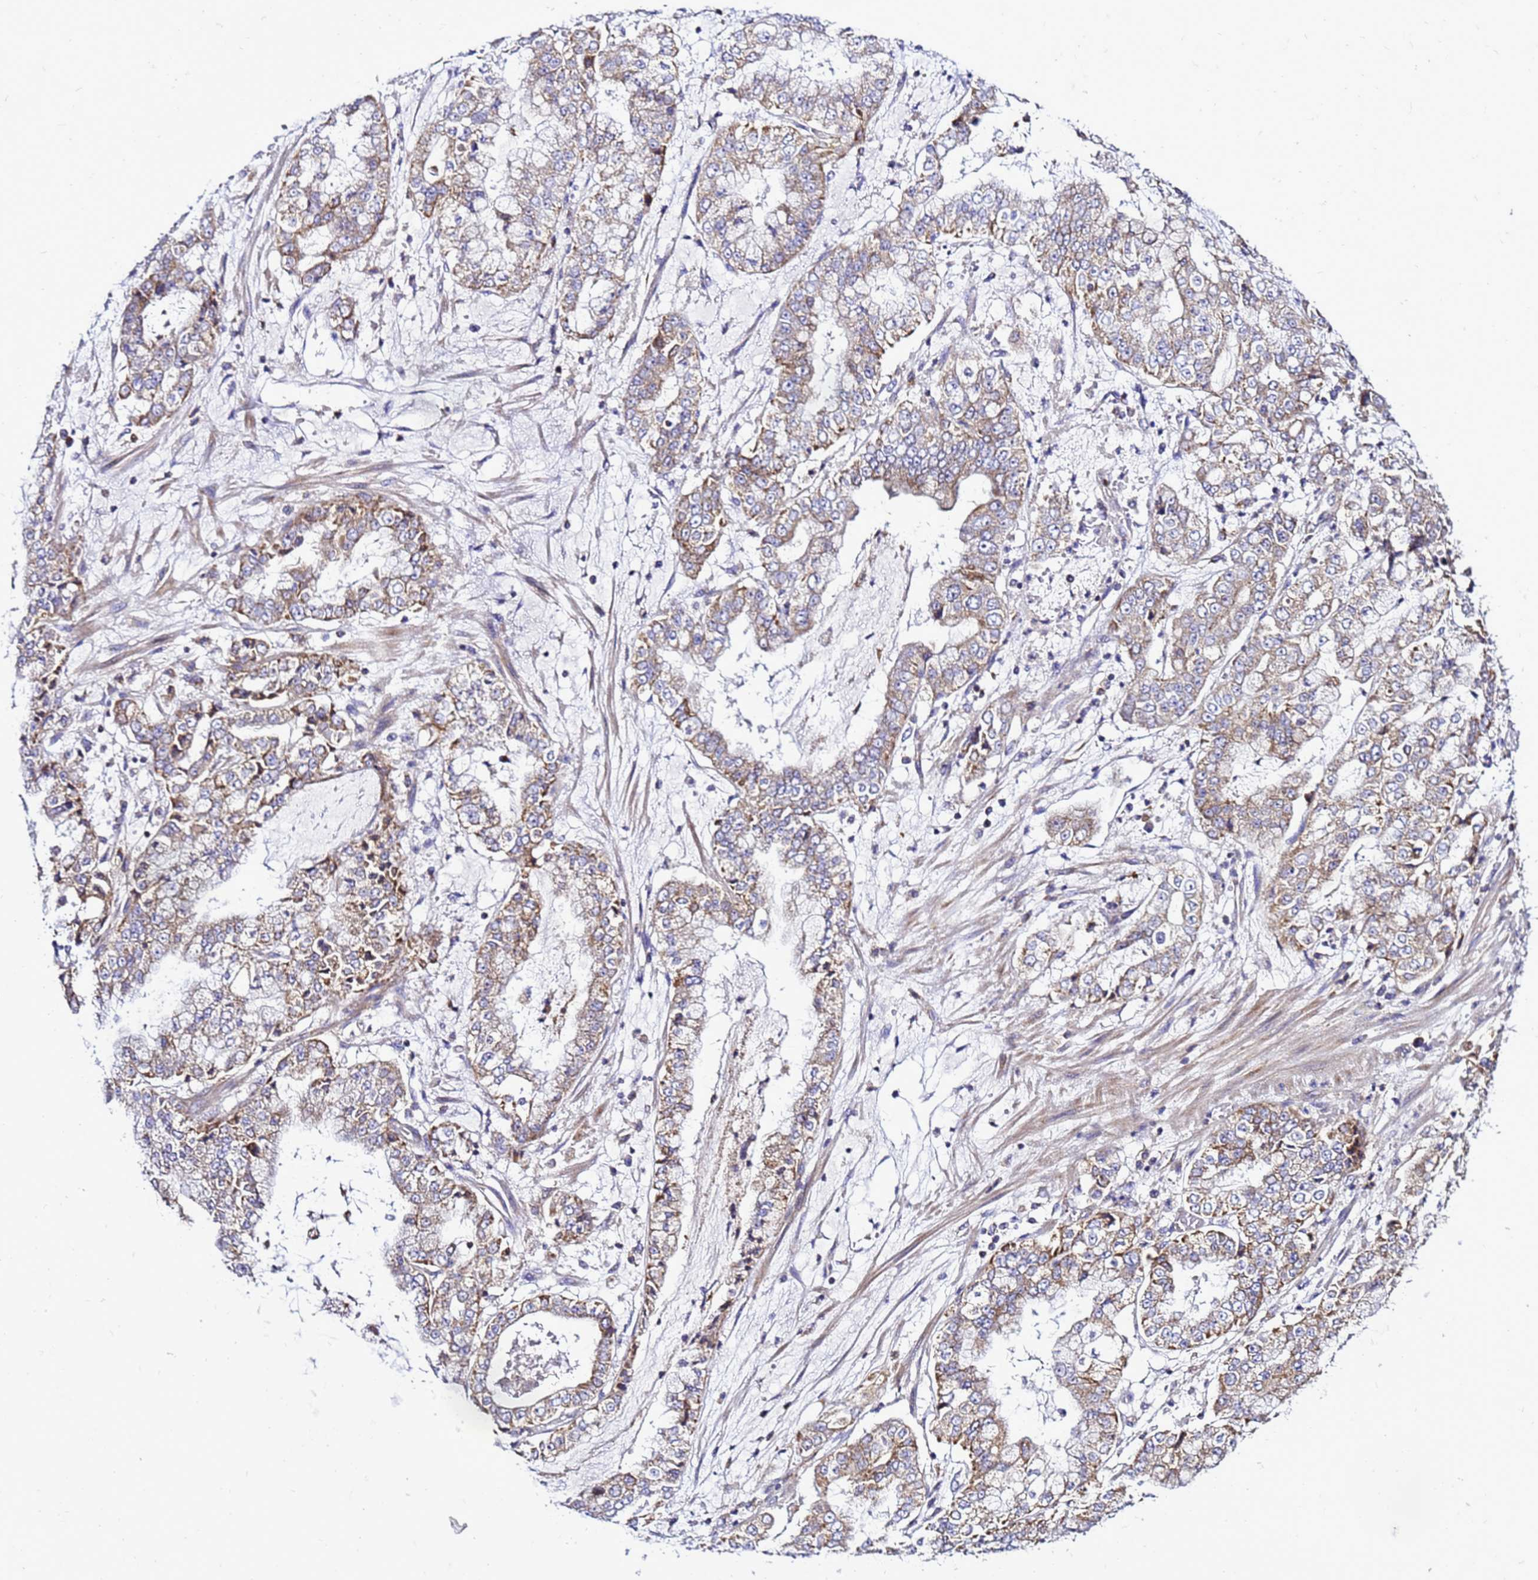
{"staining": {"intensity": "moderate", "quantity": "25%-75%", "location": "cytoplasmic/membranous"}, "tissue": "stomach cancer", "cell_type": "Tumor cells", "image_type": "cancer", "snomed": [{"axis": "morphology", "description": "Adenocarcinoma, NOS"}, {"axis": "topography", "description": "Stomach"}], "caption": "A medium amount of moderate cytoplasmic/membranous staining is appreciated in about 25%-75% of tumor cells in stomach cancer (adenocarcinoma) tissue.", "gene": "HIGD2A", "patient": {"sex": "male", "age": 76}}